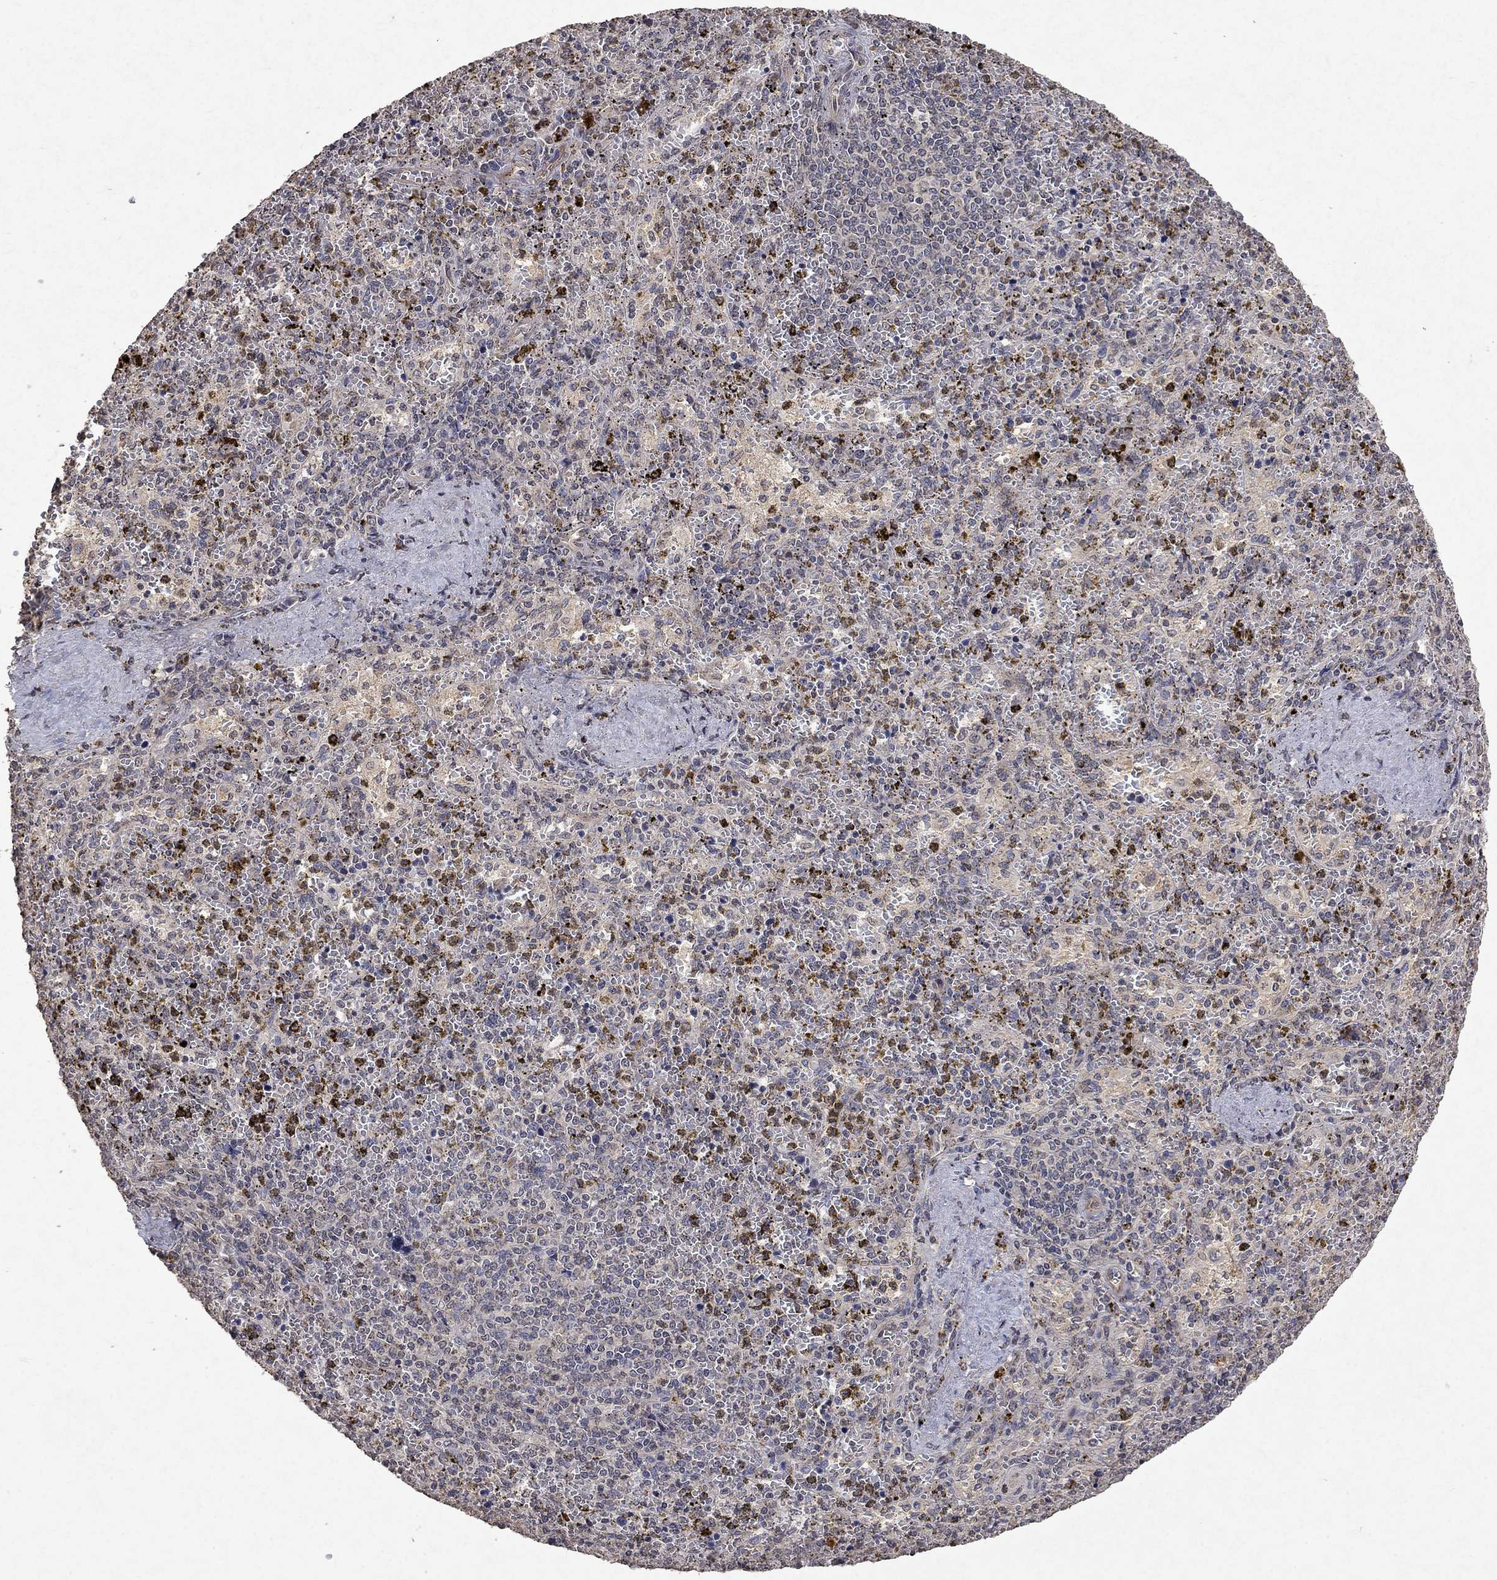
{"staining": {"intensity": "weak", "quantity": "25%-75%", "location": "cytoplasmic/membranous"}, "tissue": "spleen", "cell_type": "Cells in red pulp", "image_type": "normal", "snomed": [{"axis": "morphology", "description": "Normal tissue, NOS"}, {"axis": "topography", "description": "Spleen"}], "caption": "Immunohistochemical staining of normal spleen demonstrates weak cytoplasmic/membranous protein expression in approximately 25%-75% of cells in red pulp.", "gene": "TTC38", "patient": {"sex": "female", "age": 50}}